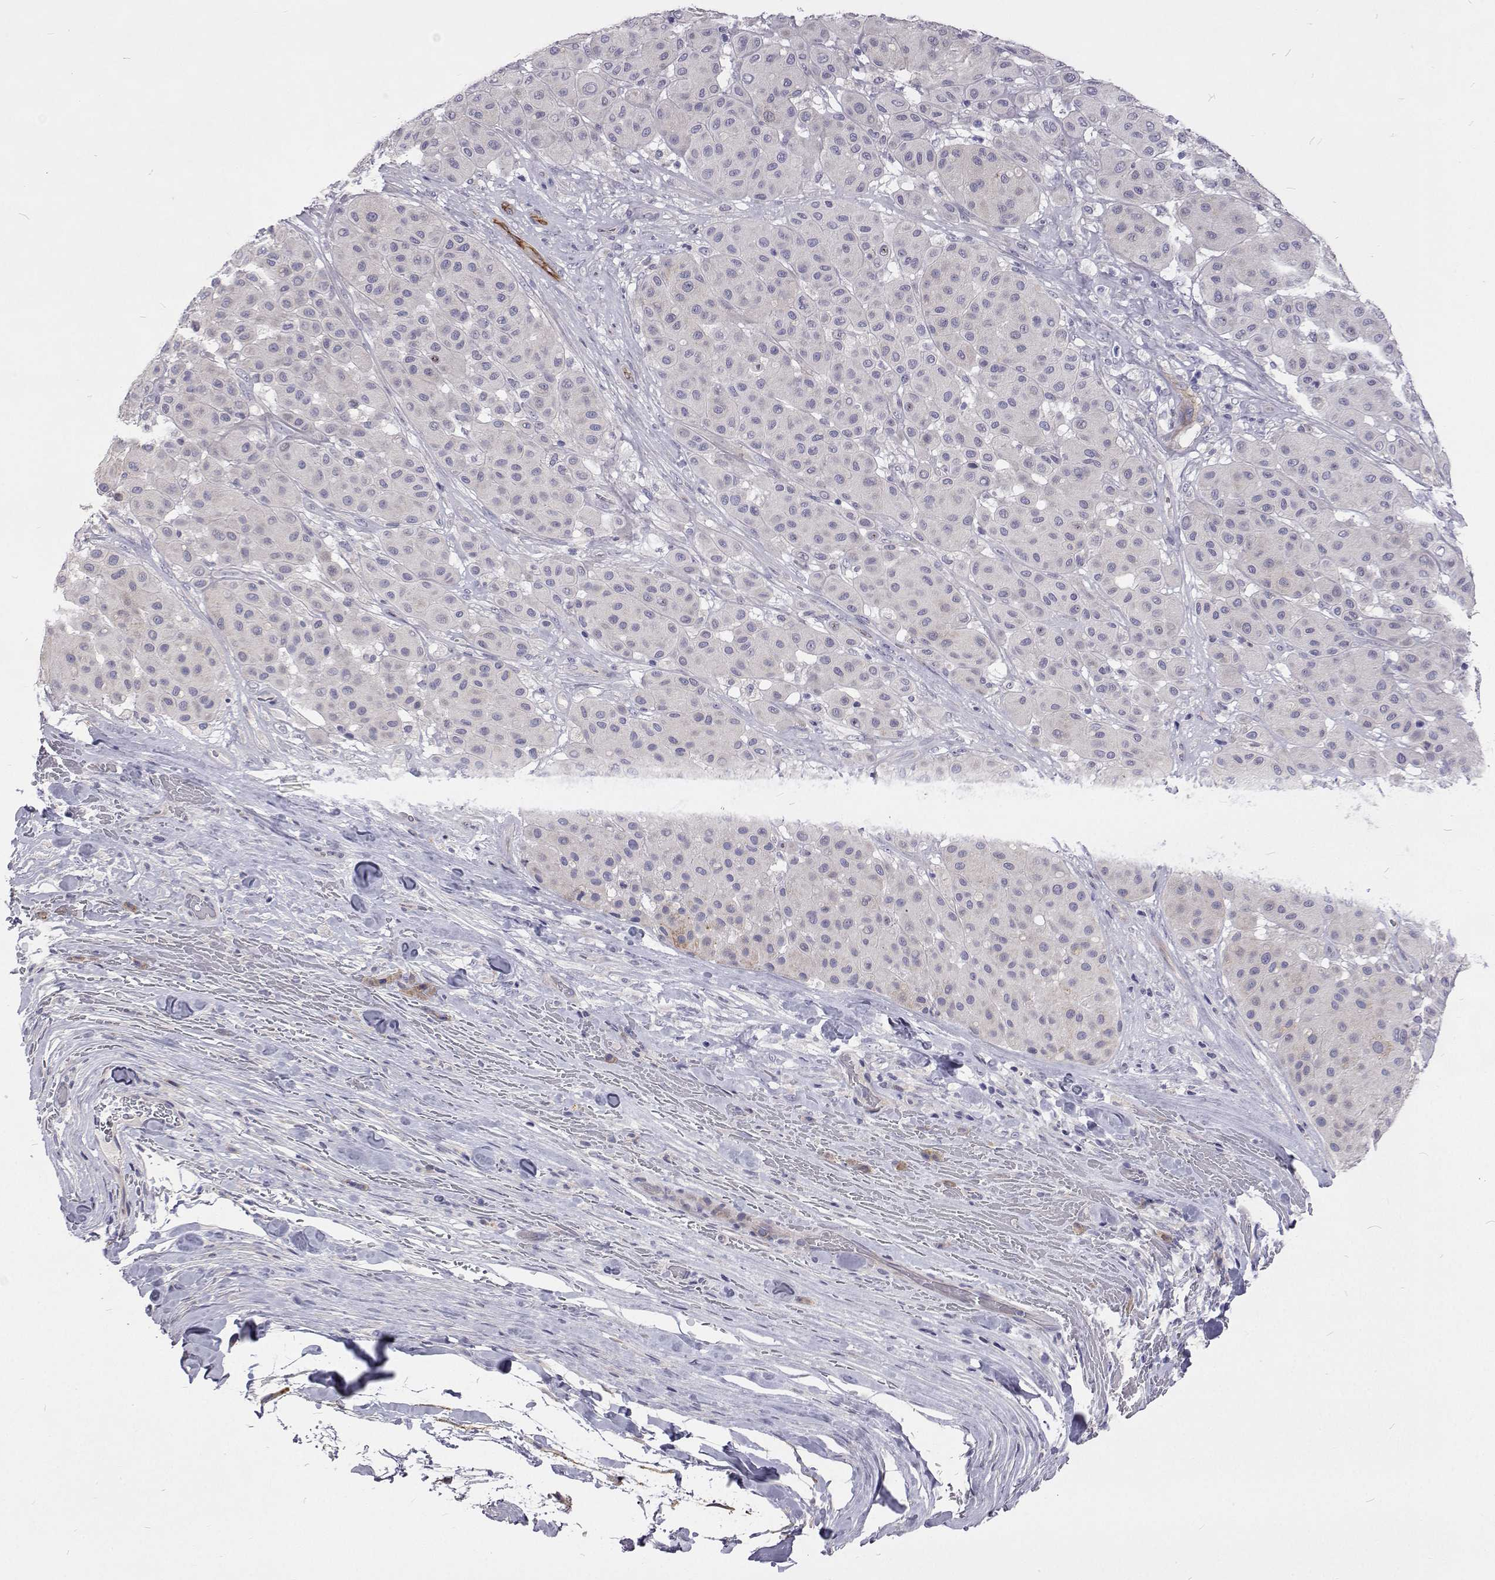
{"staining": {"intensity": "negative", "quantity": "none", "location": "none"}, "tissue": "melanoma", "cell_type": "Tumor cells", "image_type": "cancer", "snomed": [{"axis": "morphology", "description": "Malignant melanoma, Metastatic site"}, {"axis": "topography", "description": "Smooth muscle"}], "caption": "This is an immunohistochemistry (IHC) photomicrograph of human malignant melanoma (metastatic site). There is no positivity in tumor cells.", "gene": "NPR3", "patient": {"sex": "male", "age": 41}}